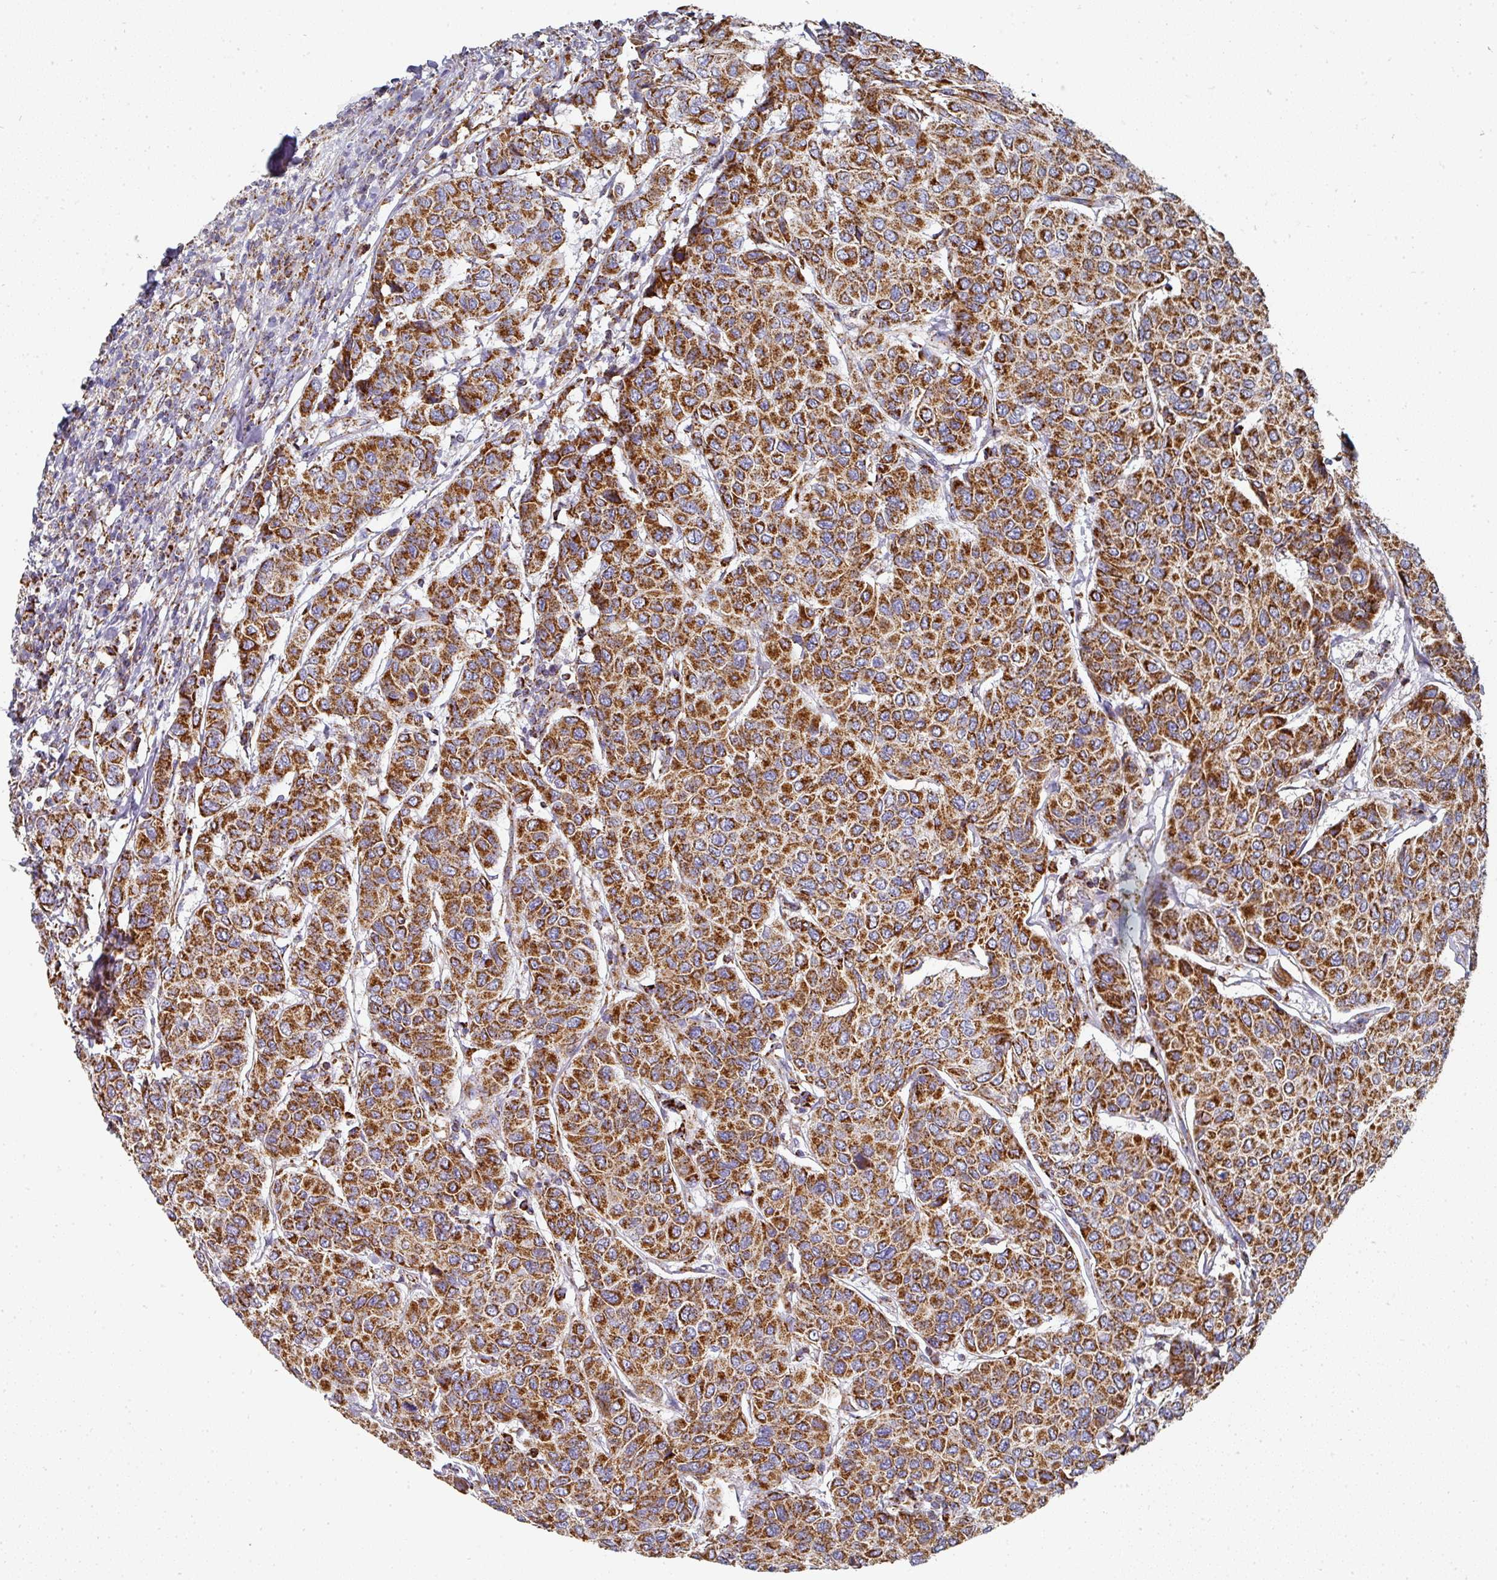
{"staining": {"intensity": "strong", "quantity": ">75%", "location": "cytoplasmic/membranous"}, "tissue": "breast cancer", "cell_type": "Tumor cells", "image_type": "cancer", "snomed": [{"axis": "morphology", "description": "Duct carcinoma"}, {"axis": "topography", "description": "Breast"}], "caption": "About >75% of tumor cells in human breast cancer demonstrate strong cytoplasmic/membranous protein expression as visualized by brown immunohistochemical staining.", "gene": "UQCRFS1", "patient": {"sex": "female", "age": 55}}